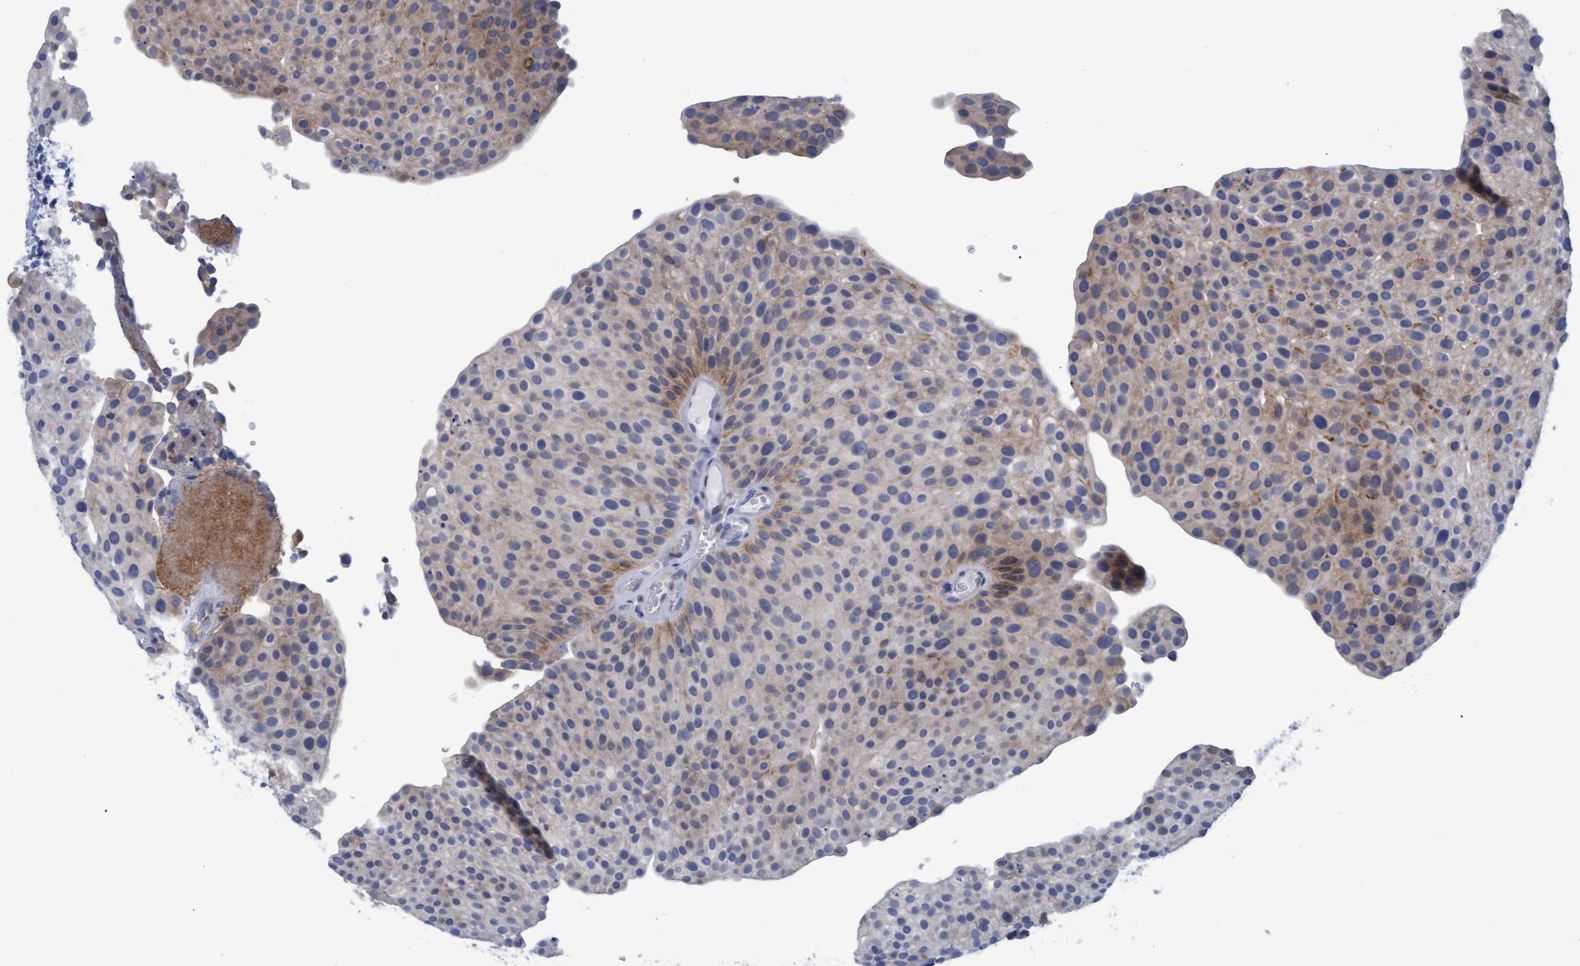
{"staining": {"intensity": "moderate", "quantity": "<25%", "location": "cytoplasmic/membranous"}, "tissue": "urothelial cancer", "cell_type": "Tumor cells", "image_type": "cancer", "snomed": [{"axis": "morphology", "description": "Urothelial carcinoma, Low grade"}, {"axis": "topography", "description": "Smooth muscle"}, {"axis": "topography", "description": "Urinary bladder"}], "caption": "Moderate cytoplasmic/membranous positivity for a protein is appreciated in approximately <25% of tumor cells of low-grade urothelial carcinoma using IHC.", "gene": "SSTR3", "patient": {"sex": "male", "age": 60}}